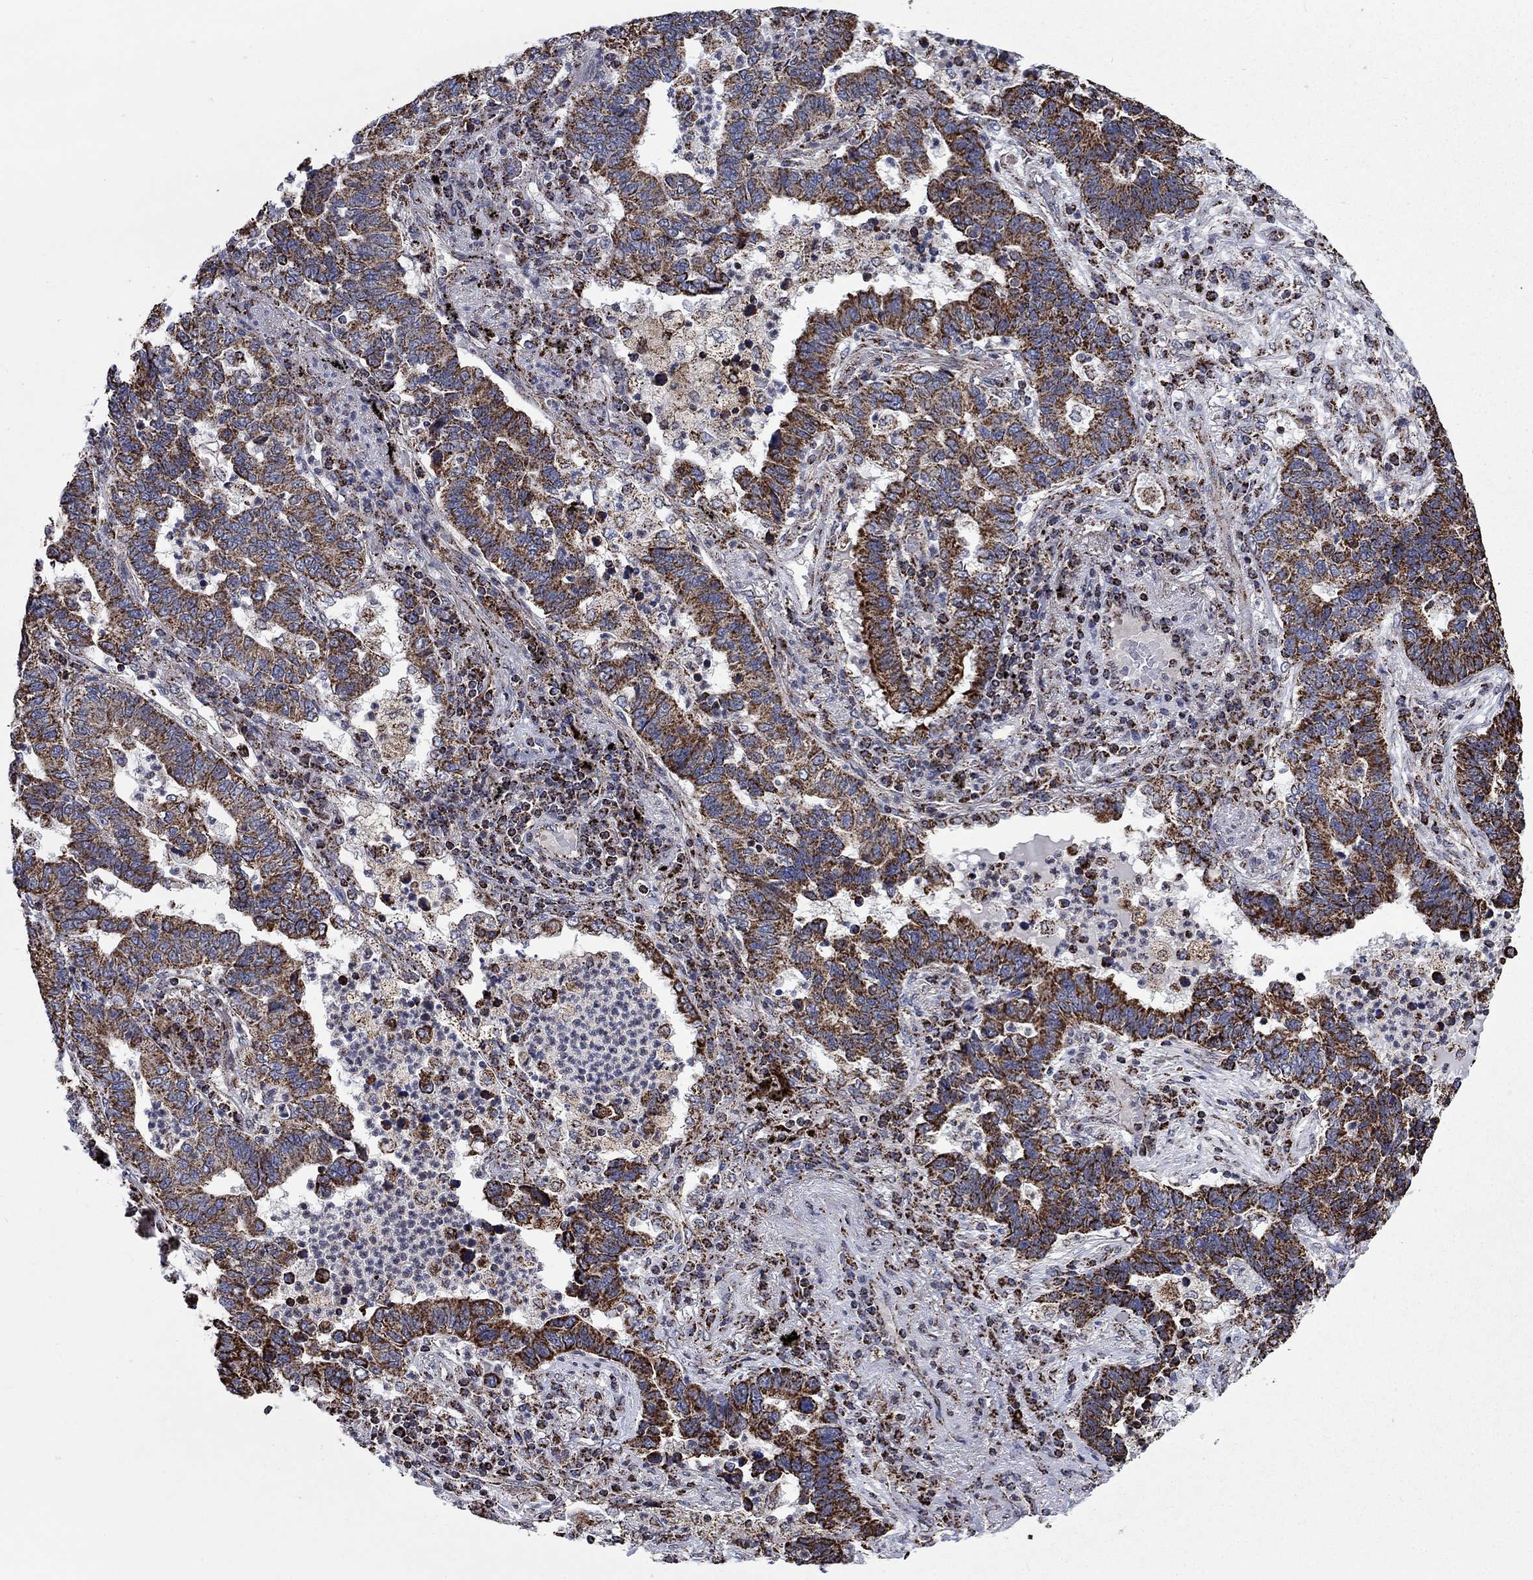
{"staining": {"intensity": "strong", "quantity": ">75%", "location": "cytoplasmic/membranous"}, "tissue": "lung cancer", "cell_type": "Tumor cells", "image_type": "cancer", "snomed": [{"axis": "morphology", "description": "Adenocarcinoma, NOS"}, {"axis": "topography", "description": "Lung"}], "caption": "Immunohistochemistry histopathology image of neoplastic tissue: lung adenocarcinoma stained using IHC demonstrates high levels of strong protein expression localized specifically in the cytoplasmic/membranous of tumor cells, appearing as a cytoplasmic/membranous brown color.", "gene": "MOAP1", "patient": {"sex": "female", "age": 57}}